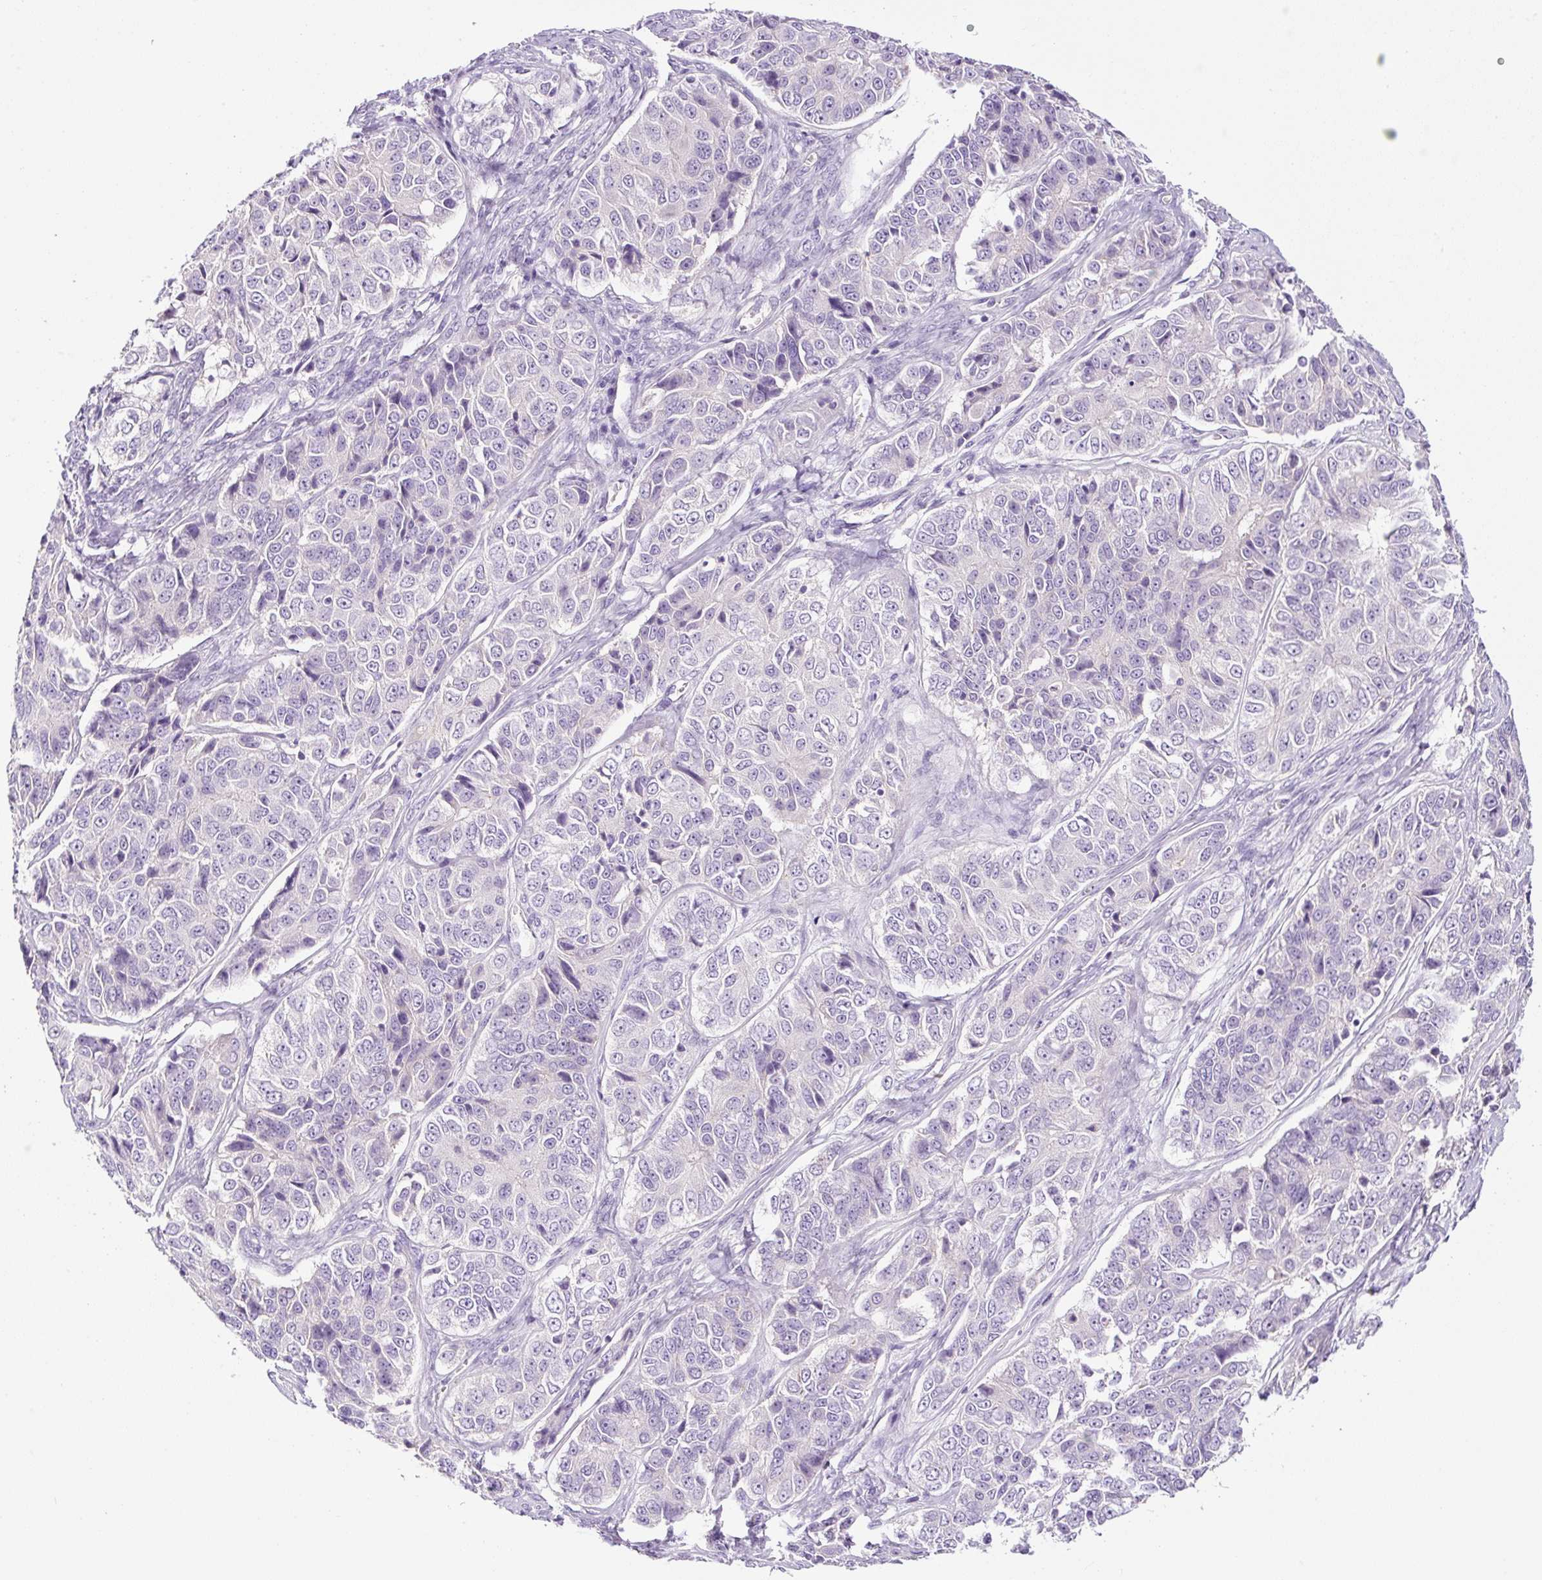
{"staining": {"intensity": "negative", "quantity": "none", "location": "none"}, "tissue": "ovarian cancer", "cell_type": "Tumor cells", "image_type": "cancer", "snomed": [{"axis": "morphology", "description": "Carcinoma, endometroid"}, {"axis": "topography", "description": "Ovary"}], "caption": "Immunohistochemistry (IHC) histopathology image of neoplastic tissue: ovarian cancer stained with DAB (3,3'-diaminobenzidine) reveals no significant protein positivity in tumor cells.", "gene": "RNF212B", "patient": {"sex": "female", "age": 51}}